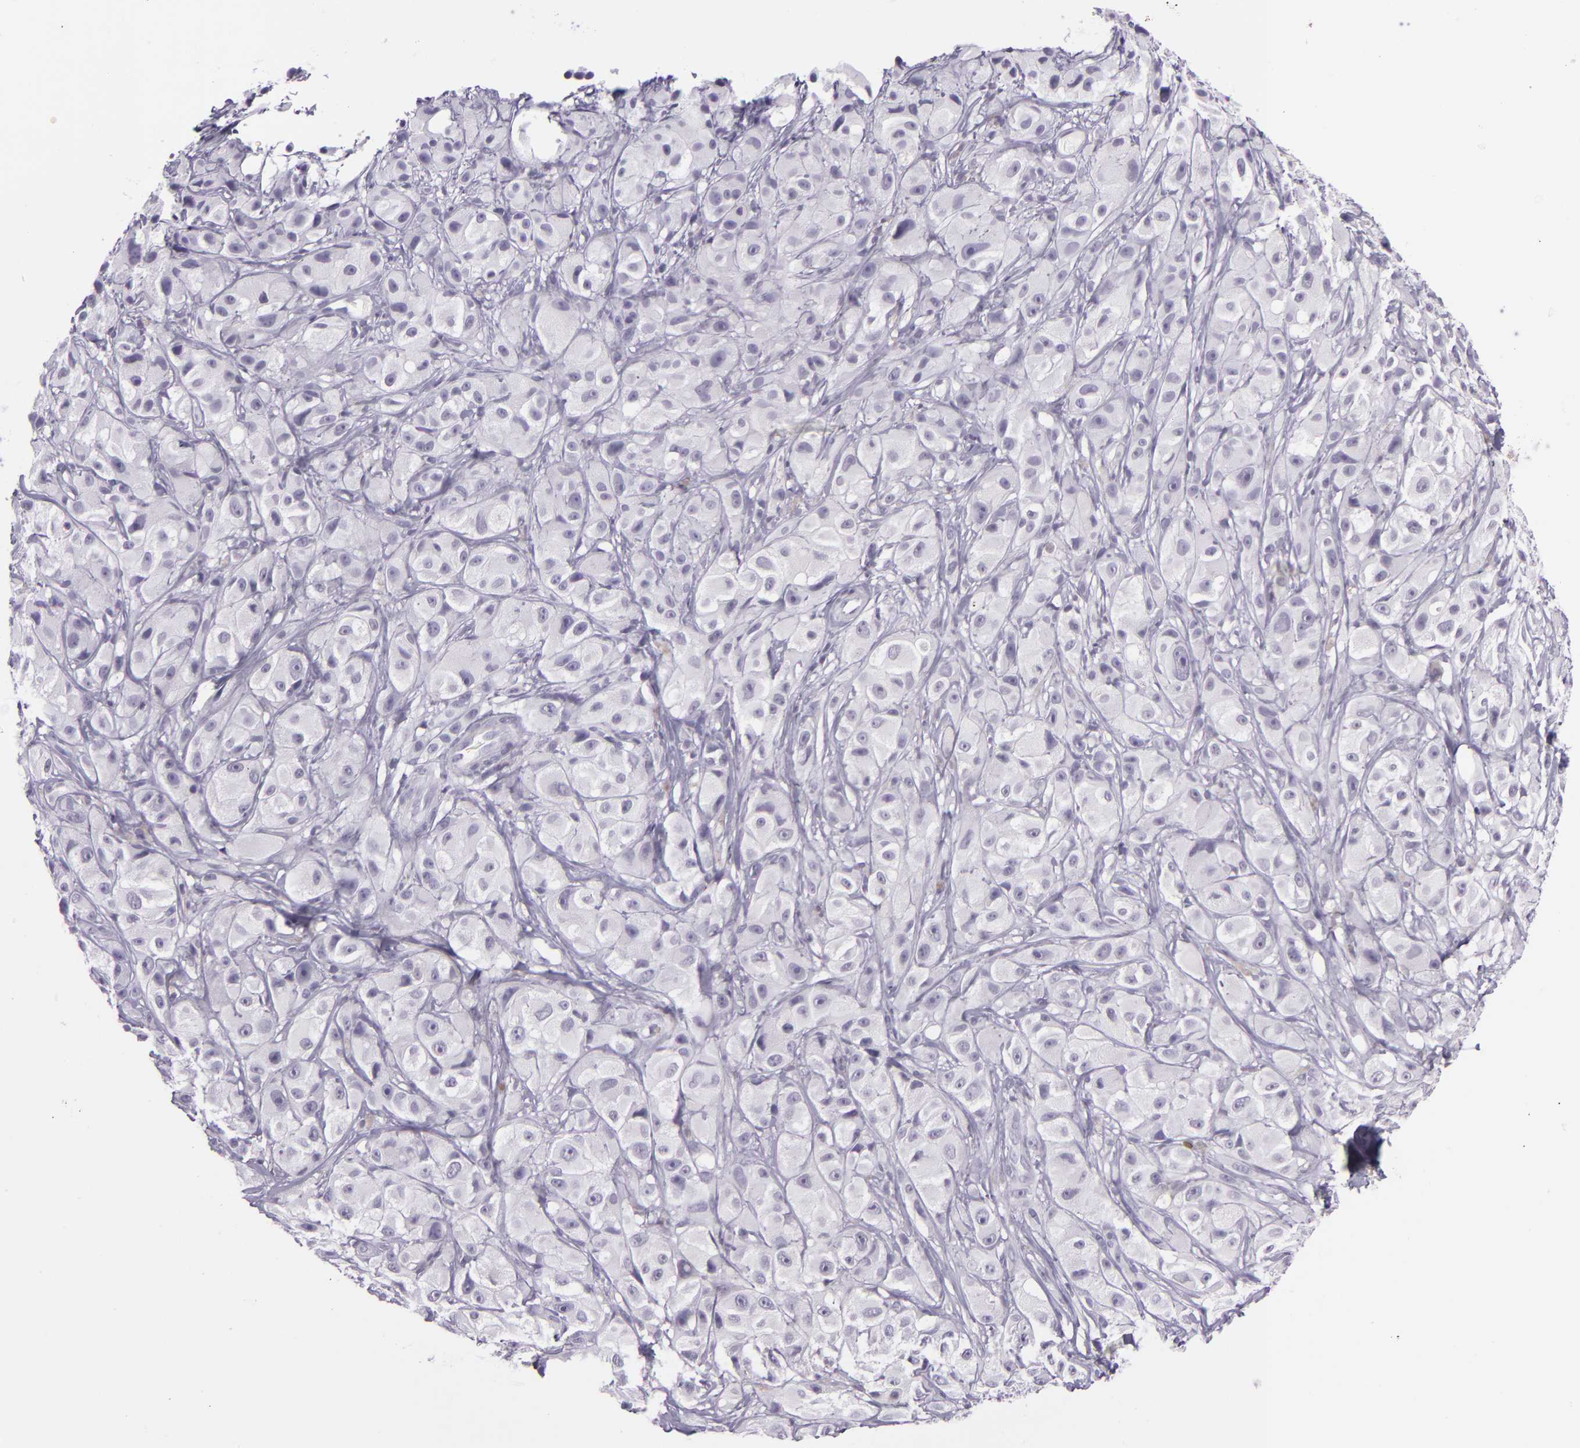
{"staining": {"intensity": "negative", "quantity": "none", "location": "none"}, "tissue": "melanoma", "cell_type": "Tumor cells", "image_type": "cancer", "snomed": [{"axis": "morphology", "description": "Malignant melanoma, NOS"}, {"axis": "topography", "description": "Skin"}], "caption": "This image is of melanoma stained with immunohistochemistry to label a protein in brown with the nuclei are counter-stained blue. There is no positivity in tumor cells.", "gene": "MUC6", "patient": {"sex": "male", "age": 56}}